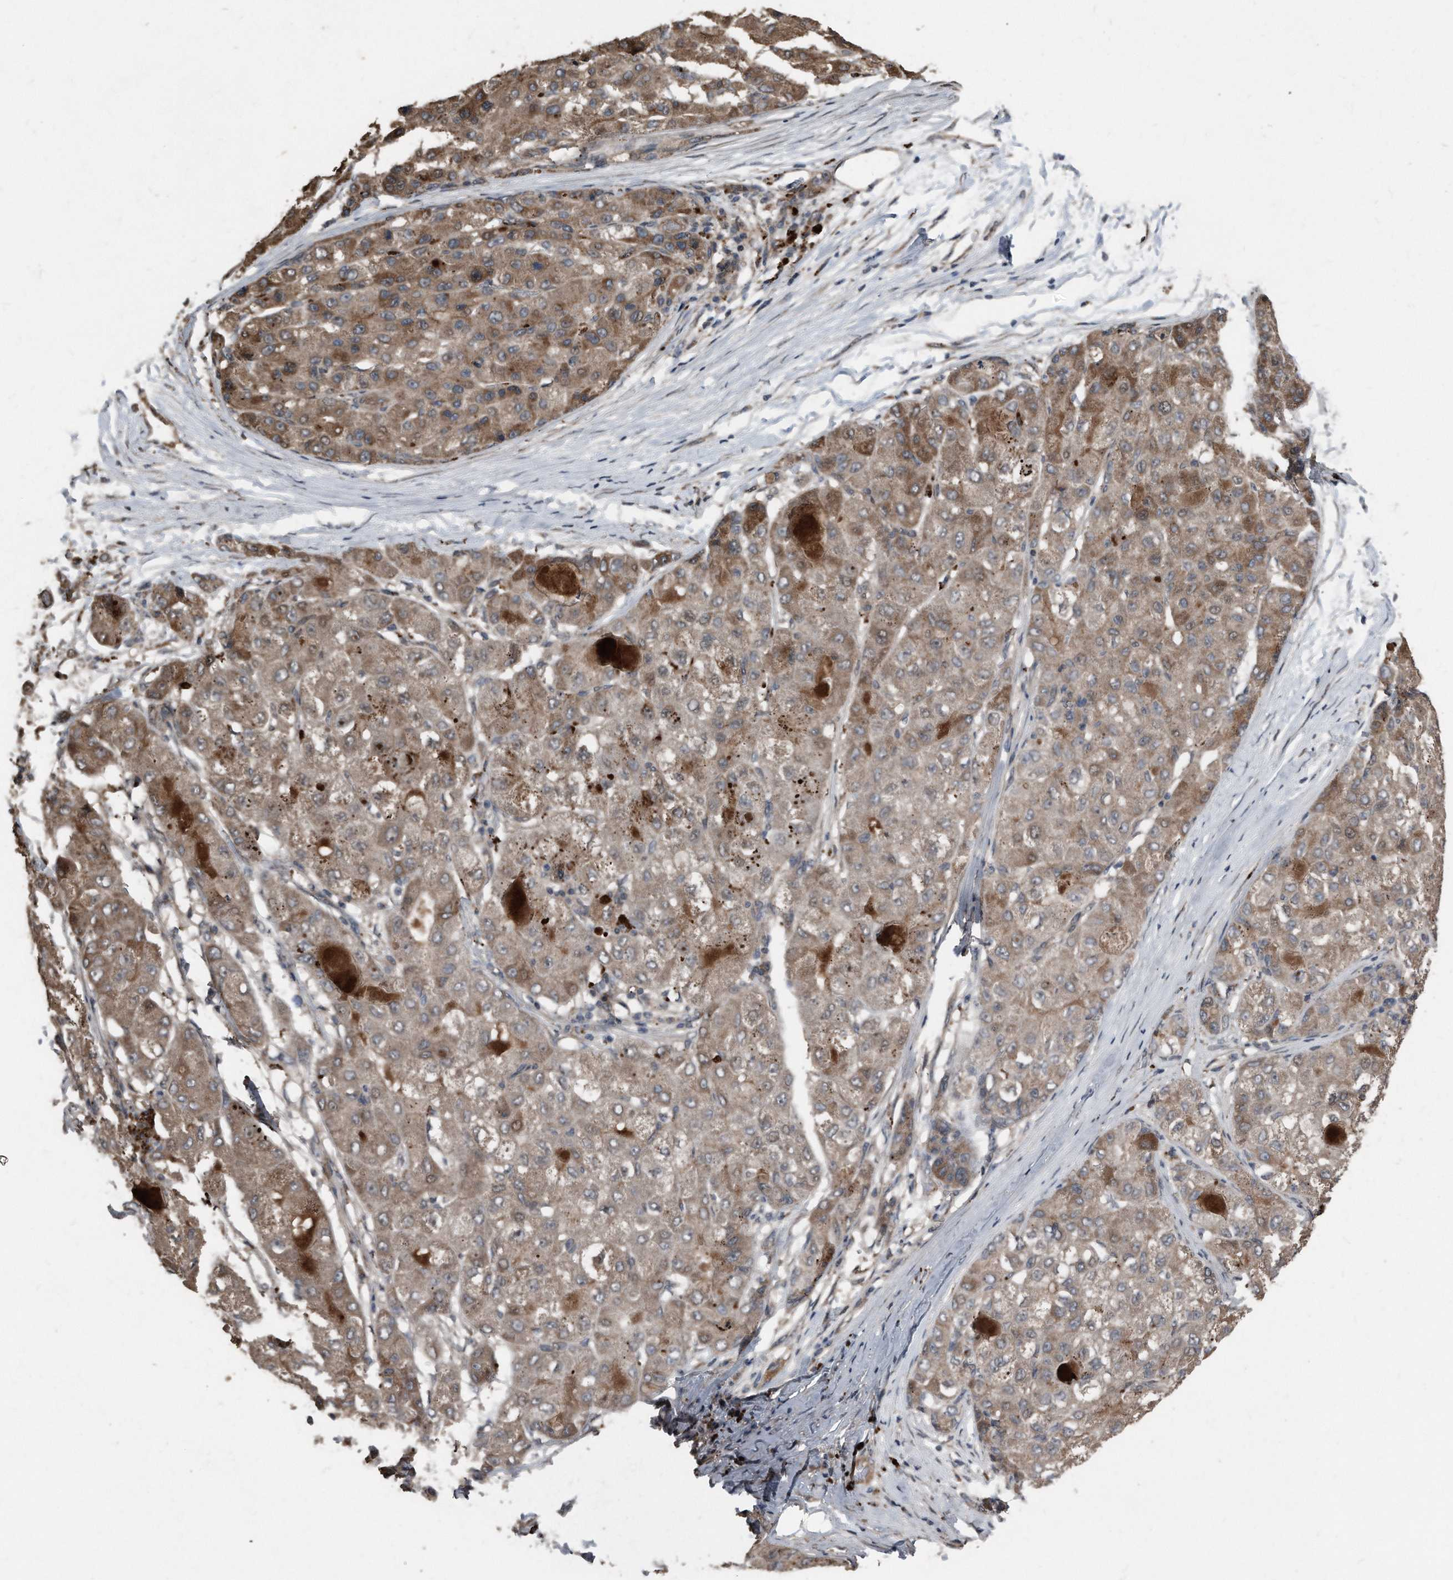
{"staining": {"intensity": "weak", "quantity": "25%-75%", "location": "cytoplasmic/membranous"}, "tissue": "liver cancer", "cell_type": "Tumor cells", "image_type": "cancer", "snomed": [{"axis": "morphology", "description": "Carcinoma, Hepatocellular, NOS"}, {"axis": "topography", "description": "Liver"}], "caption": "DAB (3,3'-diaminobenzidine) immunohistochemical staining of human liver cancer (hepatocellular carcinoma) demonstrates weak cytoplasmic/membranous protein expression in about 25%-75% of tumor cells. The protein is shown in brown color, while the nuclei are stained blue.", "gene": "ANKRD10", "patient": {"sex": "male", "age": 80}}